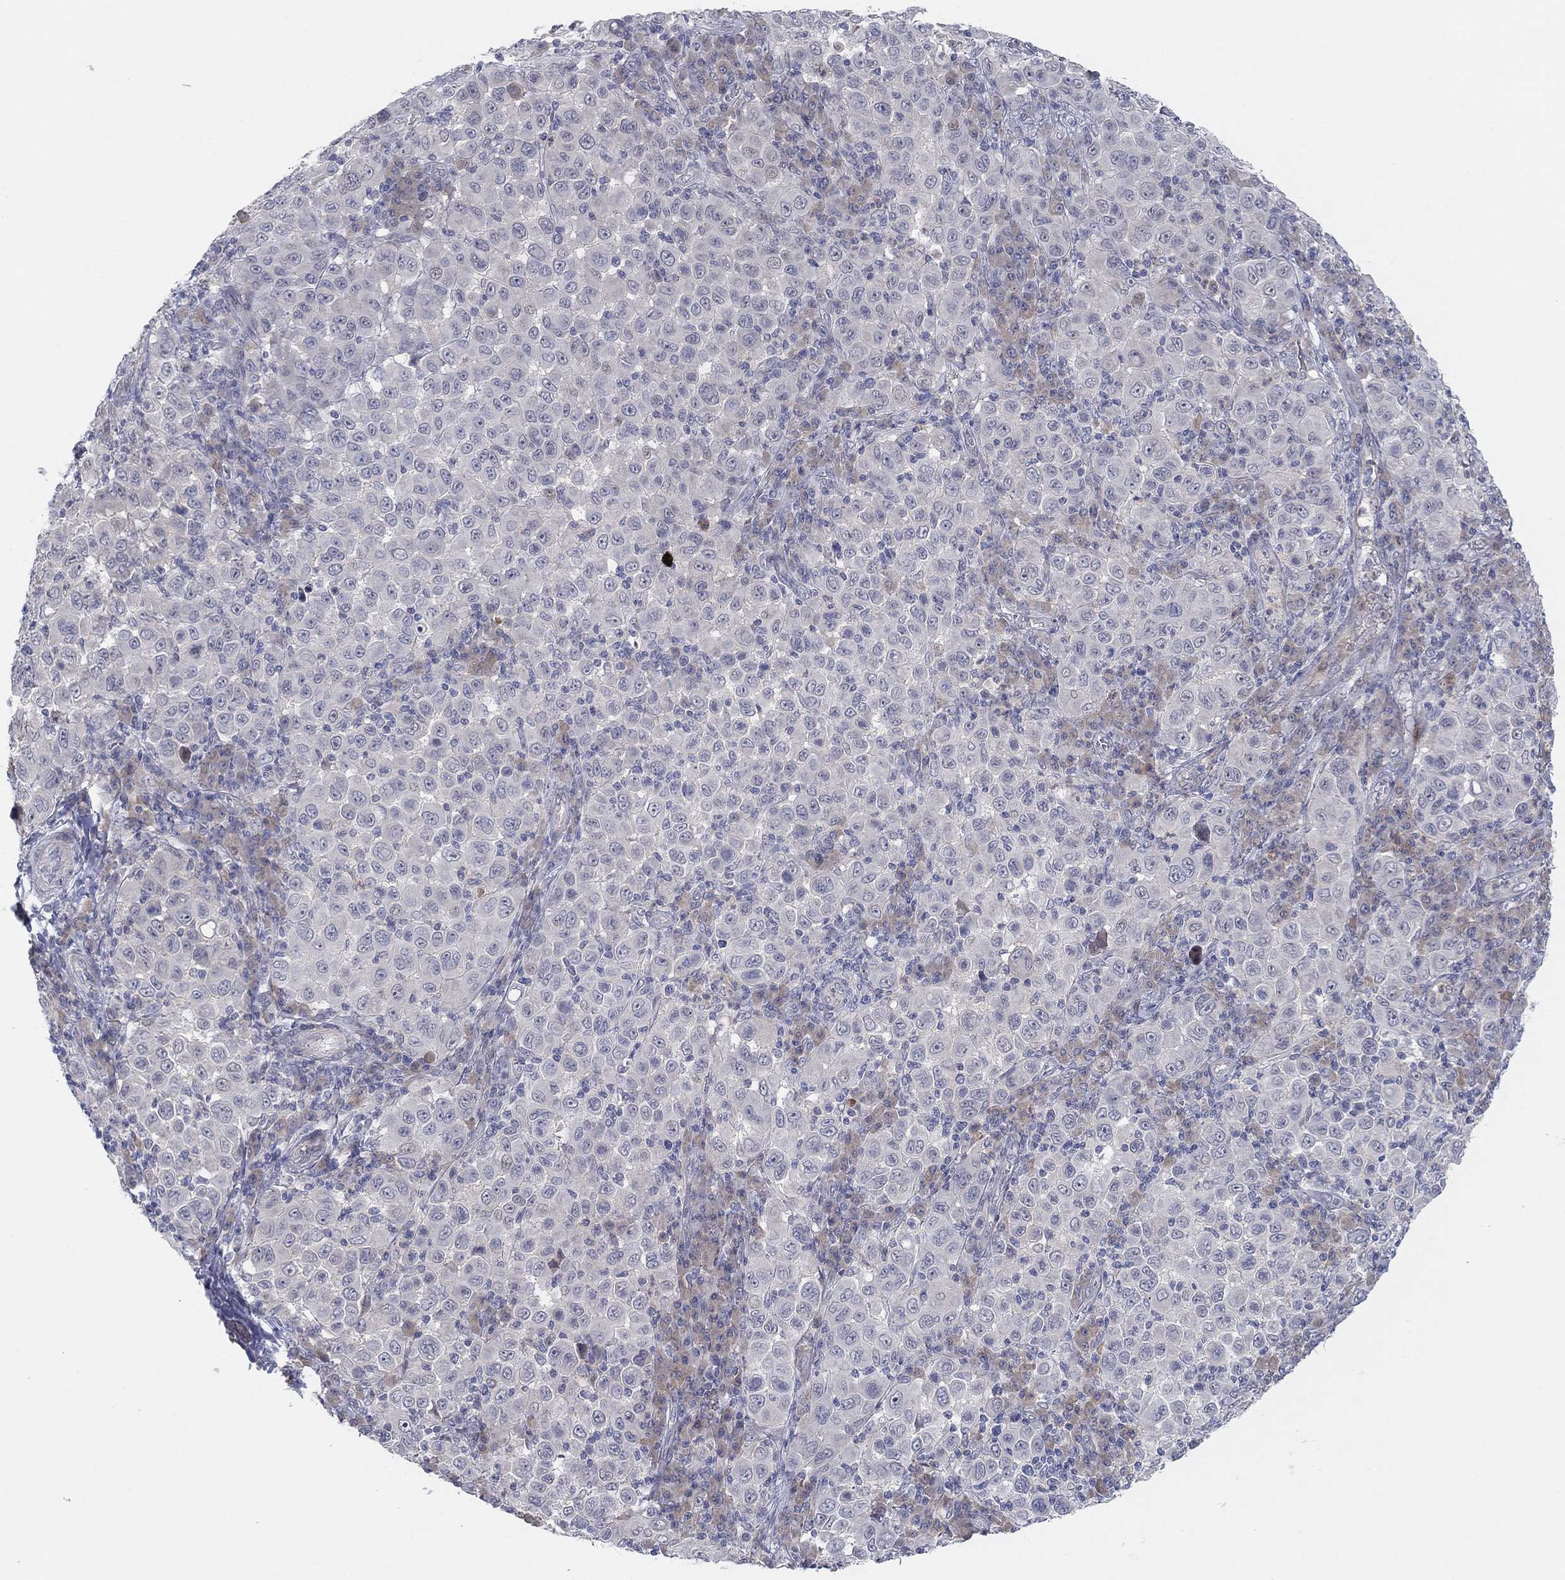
{"staining": {"intensity": "negative", "quantity": "none", "location": "none"}, "tissue": "melanoma", "cell_type": "Tumor cells", "image_type": "cancer", "snomed": [{"axis": "morphology", "description": "Malignant melanoma, NOS"}, {"axis": "topography", "description": "Skin"}], "caption": "Melanoma stained for a protein using immunohistochemistry demonstrates no expression tumor cells.", "gene": "AMN1", "patient": {"sex": "female", "age": 57}}